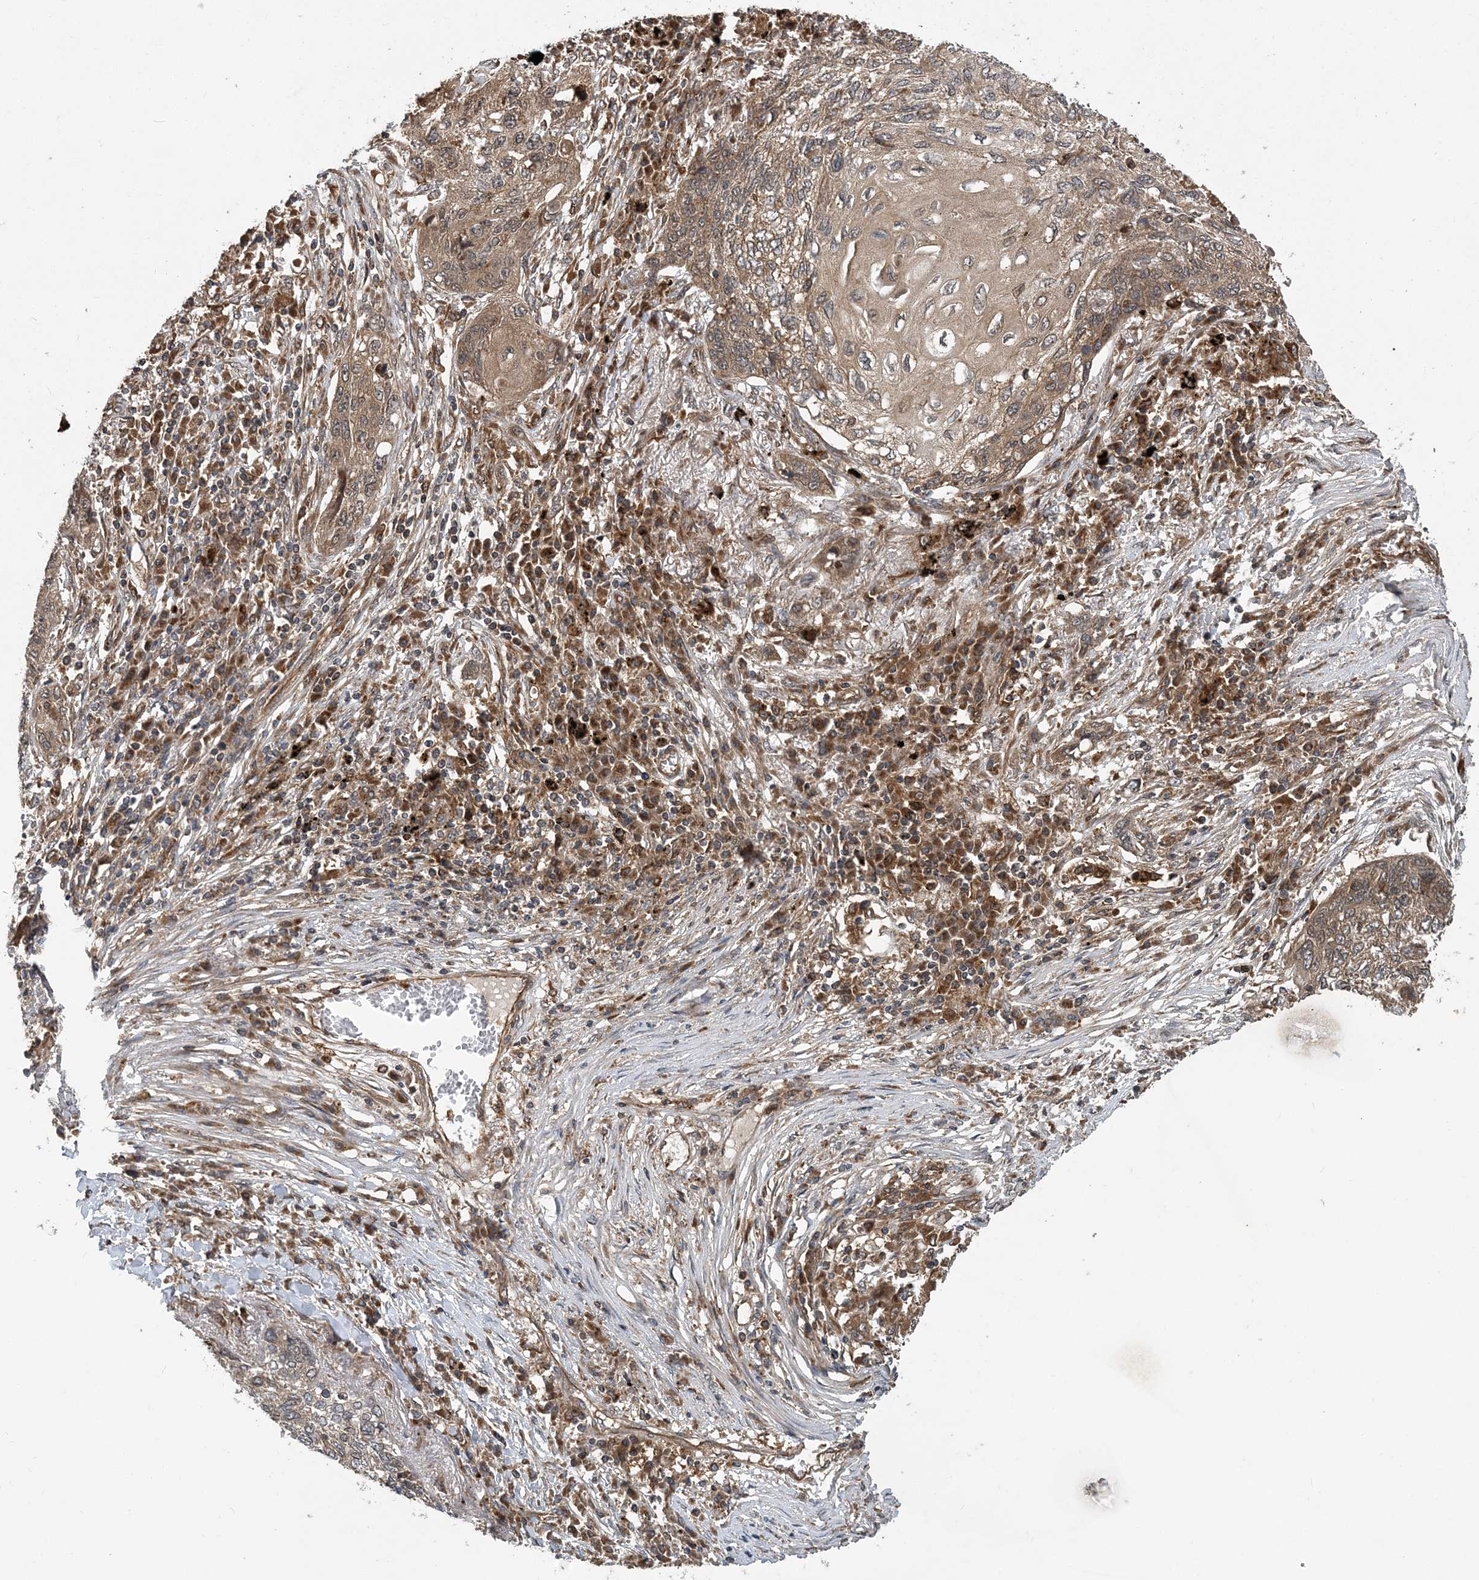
{"staining": {"intensity": "weak", "quantity": ">75%", "location": "cytoplasmic/membranous"}, "tissue": "lung cancer", "cell_type": "Tumor cells", "image_type": "cancer", "snomed": [{"axis": "morphology", "description": "Squamous cell carcinoma, NOS"}, {"axis": "topography", "description": "Lung"}], "caption": "Immunohistochemical staining of human squamous cell carcinoma (lung) shows low levels of weak cytoplasmic/membranous protein expression in about >75% of tumor cells. The staining was performed using DAB (3,3'-diaminobenzidine), with brown indicating positive protein expression. Nuclei are stained blue with hematoxylin.", "gene": "ATG3", "patient": {"sex": "female", "age": 63}}